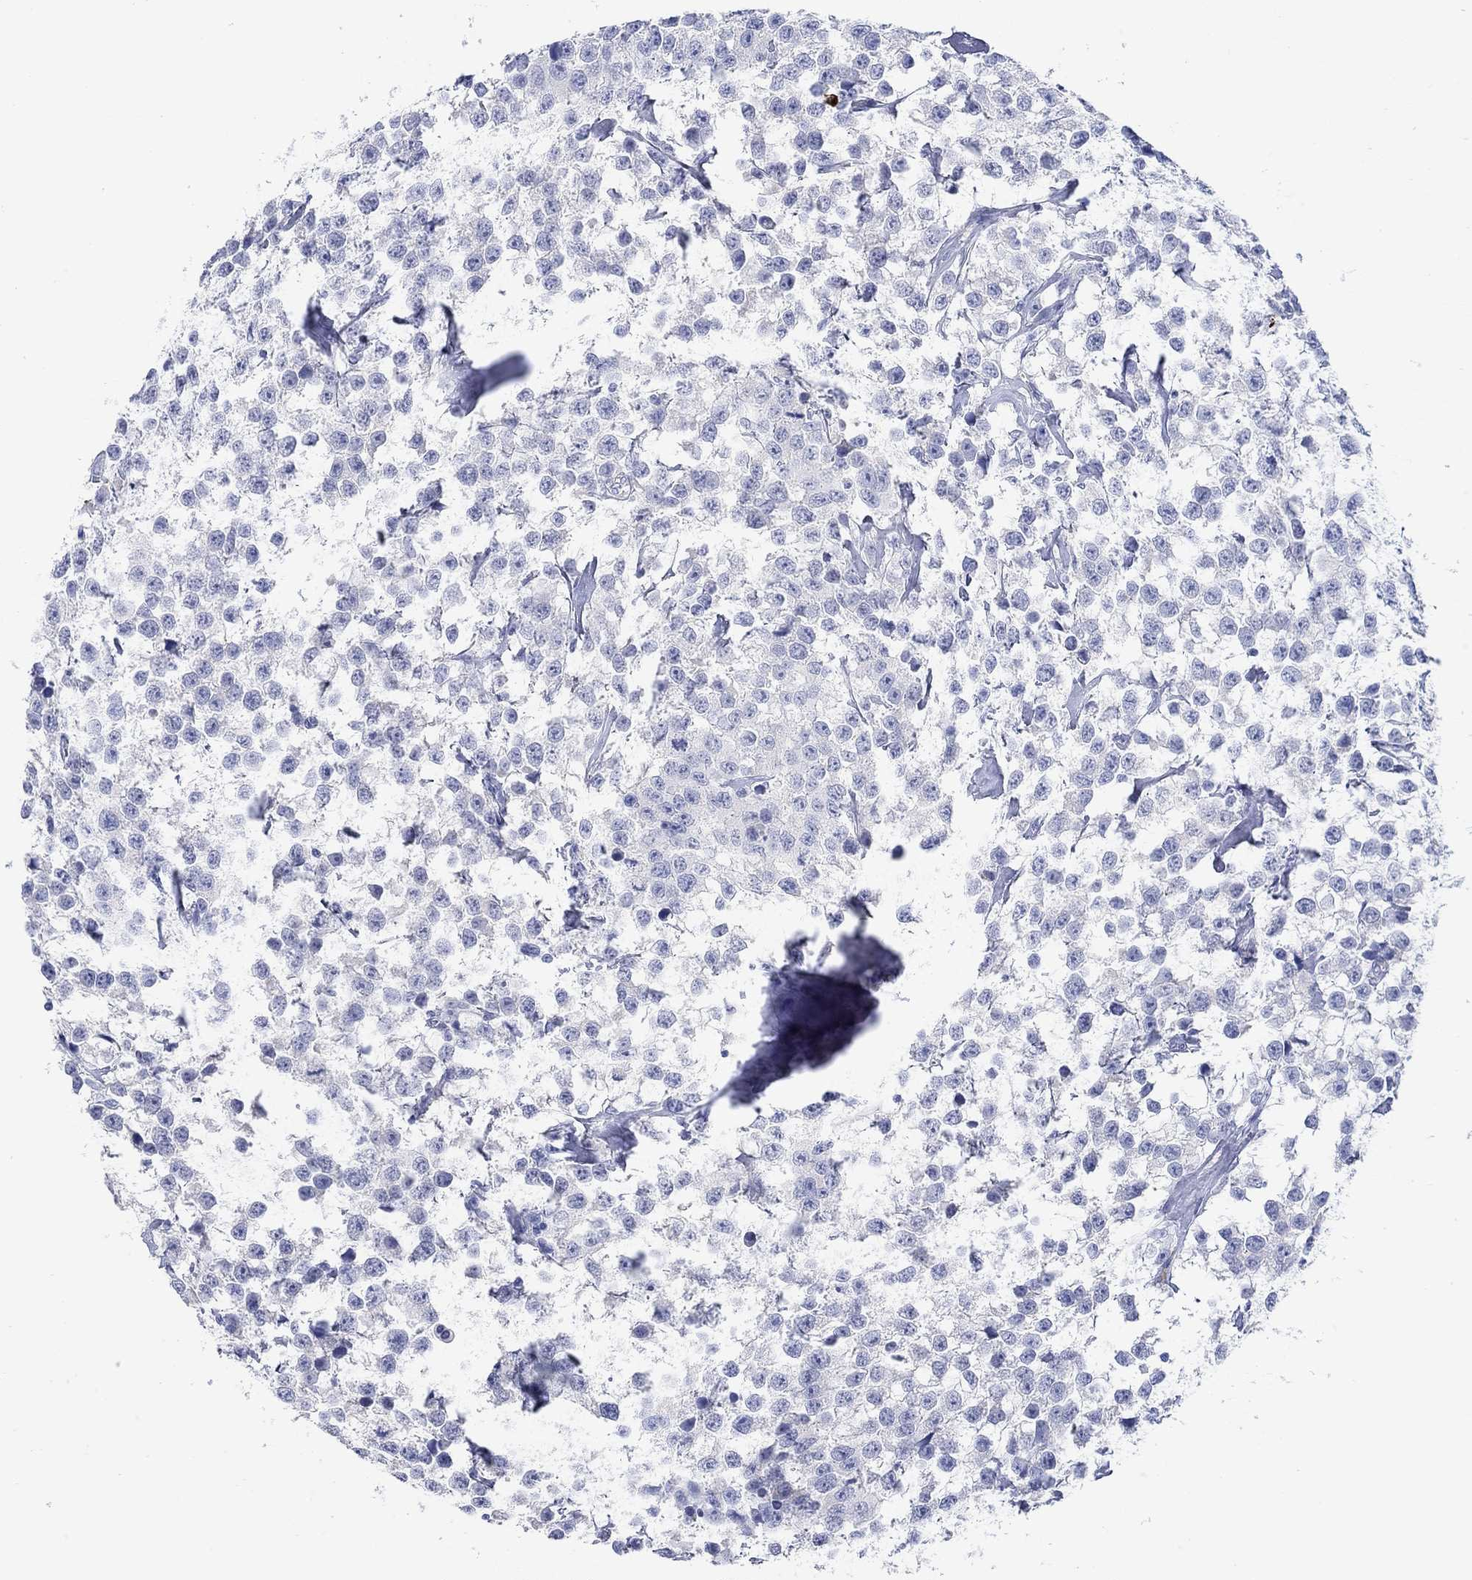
{"staining": {"intensity": "negative", "quantity": "none", "location": "none"}, "tissue": "testis cancer", "cell_type": "Tumor cells", "image_type": "cancer", "snomed": [{"axis": "morphology", "description": "Seminoma, NOS"}, {"axis": "topography", "description": "Testis"}], "caption": "This is an immunohistochemistry (IHC) histopathology image of testis seminoma. There is no expression in tumor cells.", "gene": "P2RY6", "patient": {"sex": "male", "age": 59}}